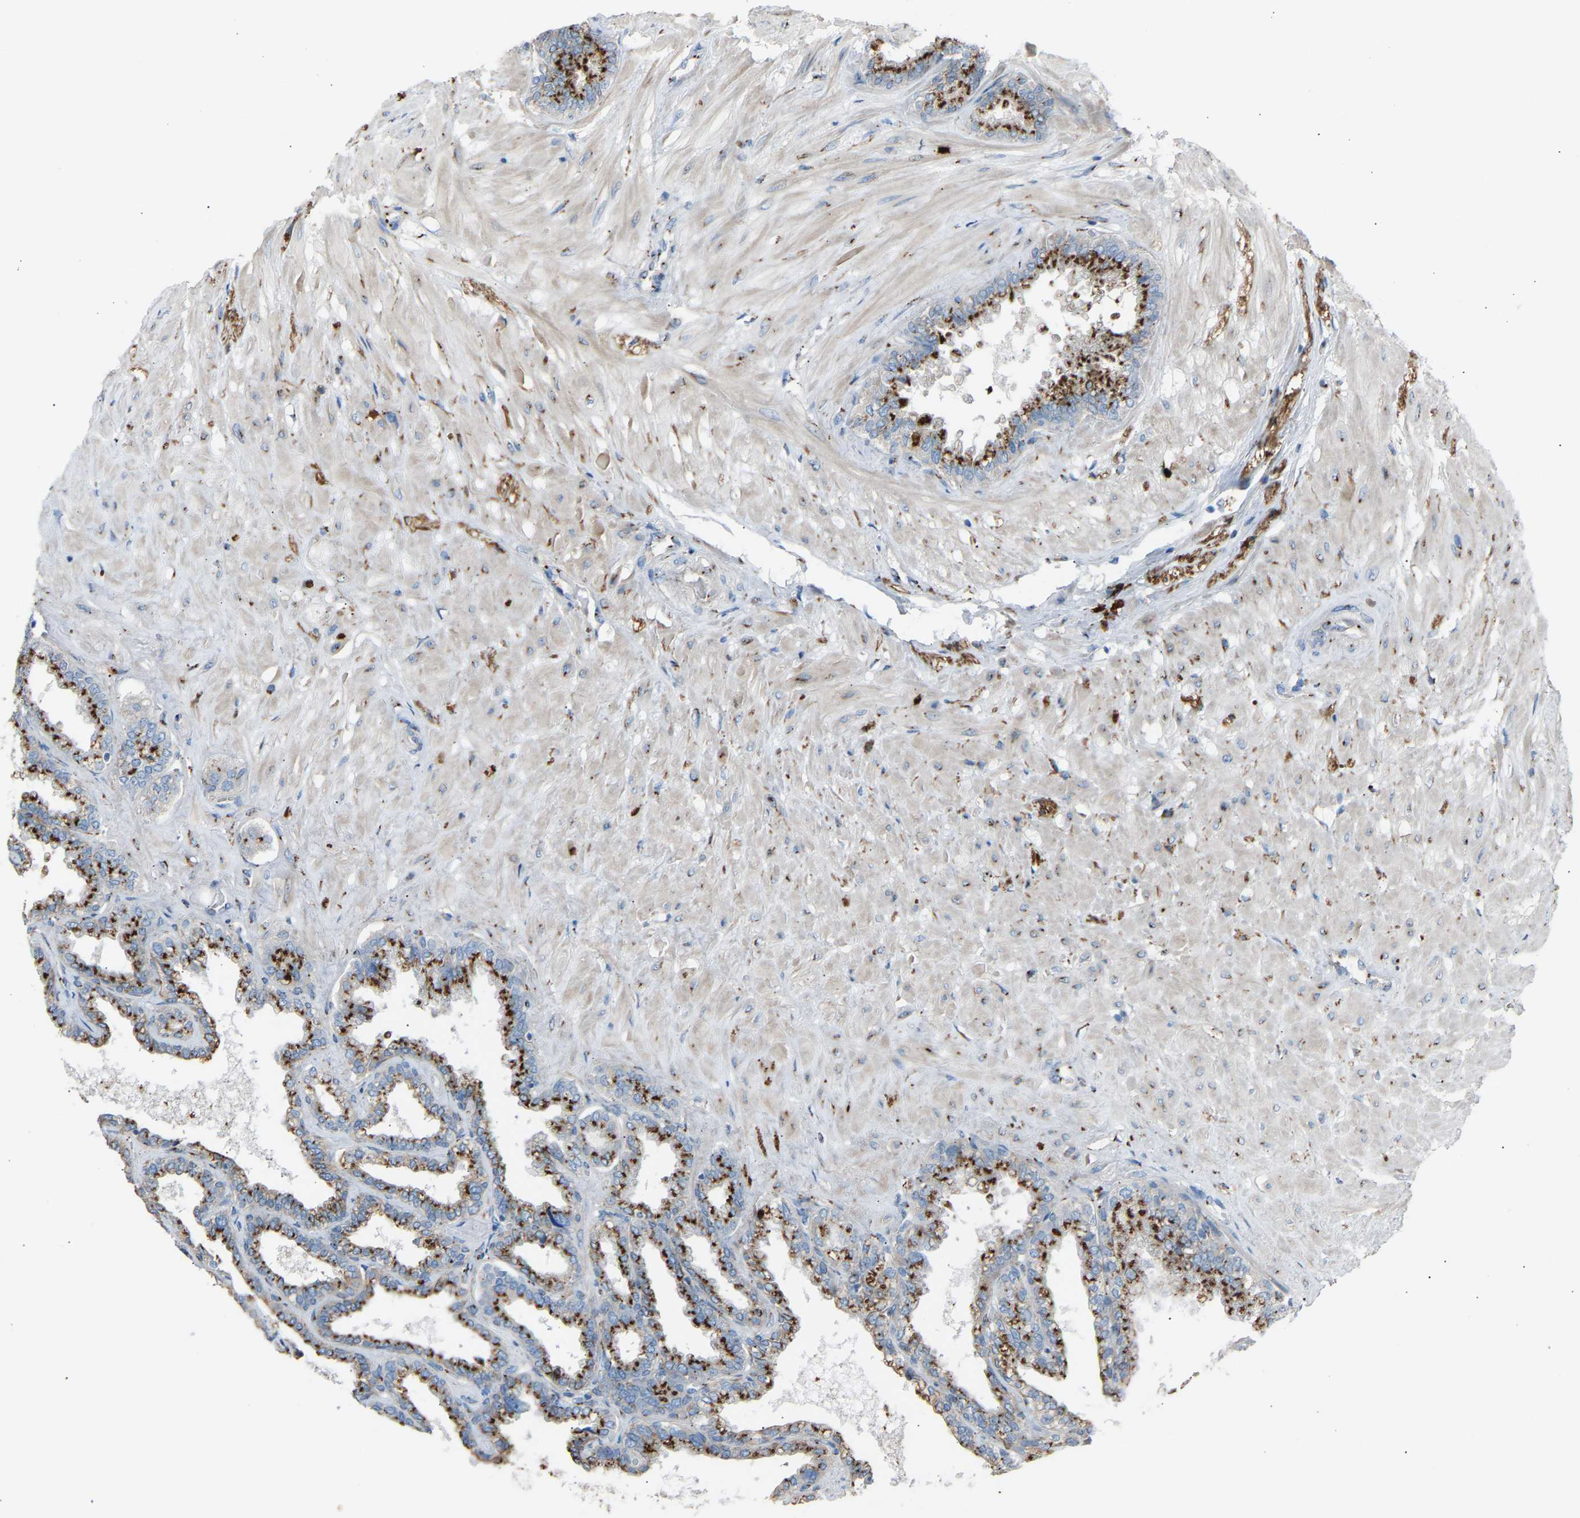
{"staining": {"intensity": "strong", "quantity": ">75%", "location": "cytoplasmic/membranous"}, "tissue": "seminal vesicle", "cell_type": "Glandular cells", "image_type": "normal", "snomed": [{"axis": "morphology", "description": "Normal tissue, NOS"}, {"axis": "topography", "description": "Seminal veicle"}], "caption": "Immunohistochemistry (IHC) of unremarkable human seminal vesicle displays high levels of strong cytoplasmic/membranous positivity in about >75% of glandular cells.", "gene": "CYREN", "patient": {"sex": "male", "age": 46}}